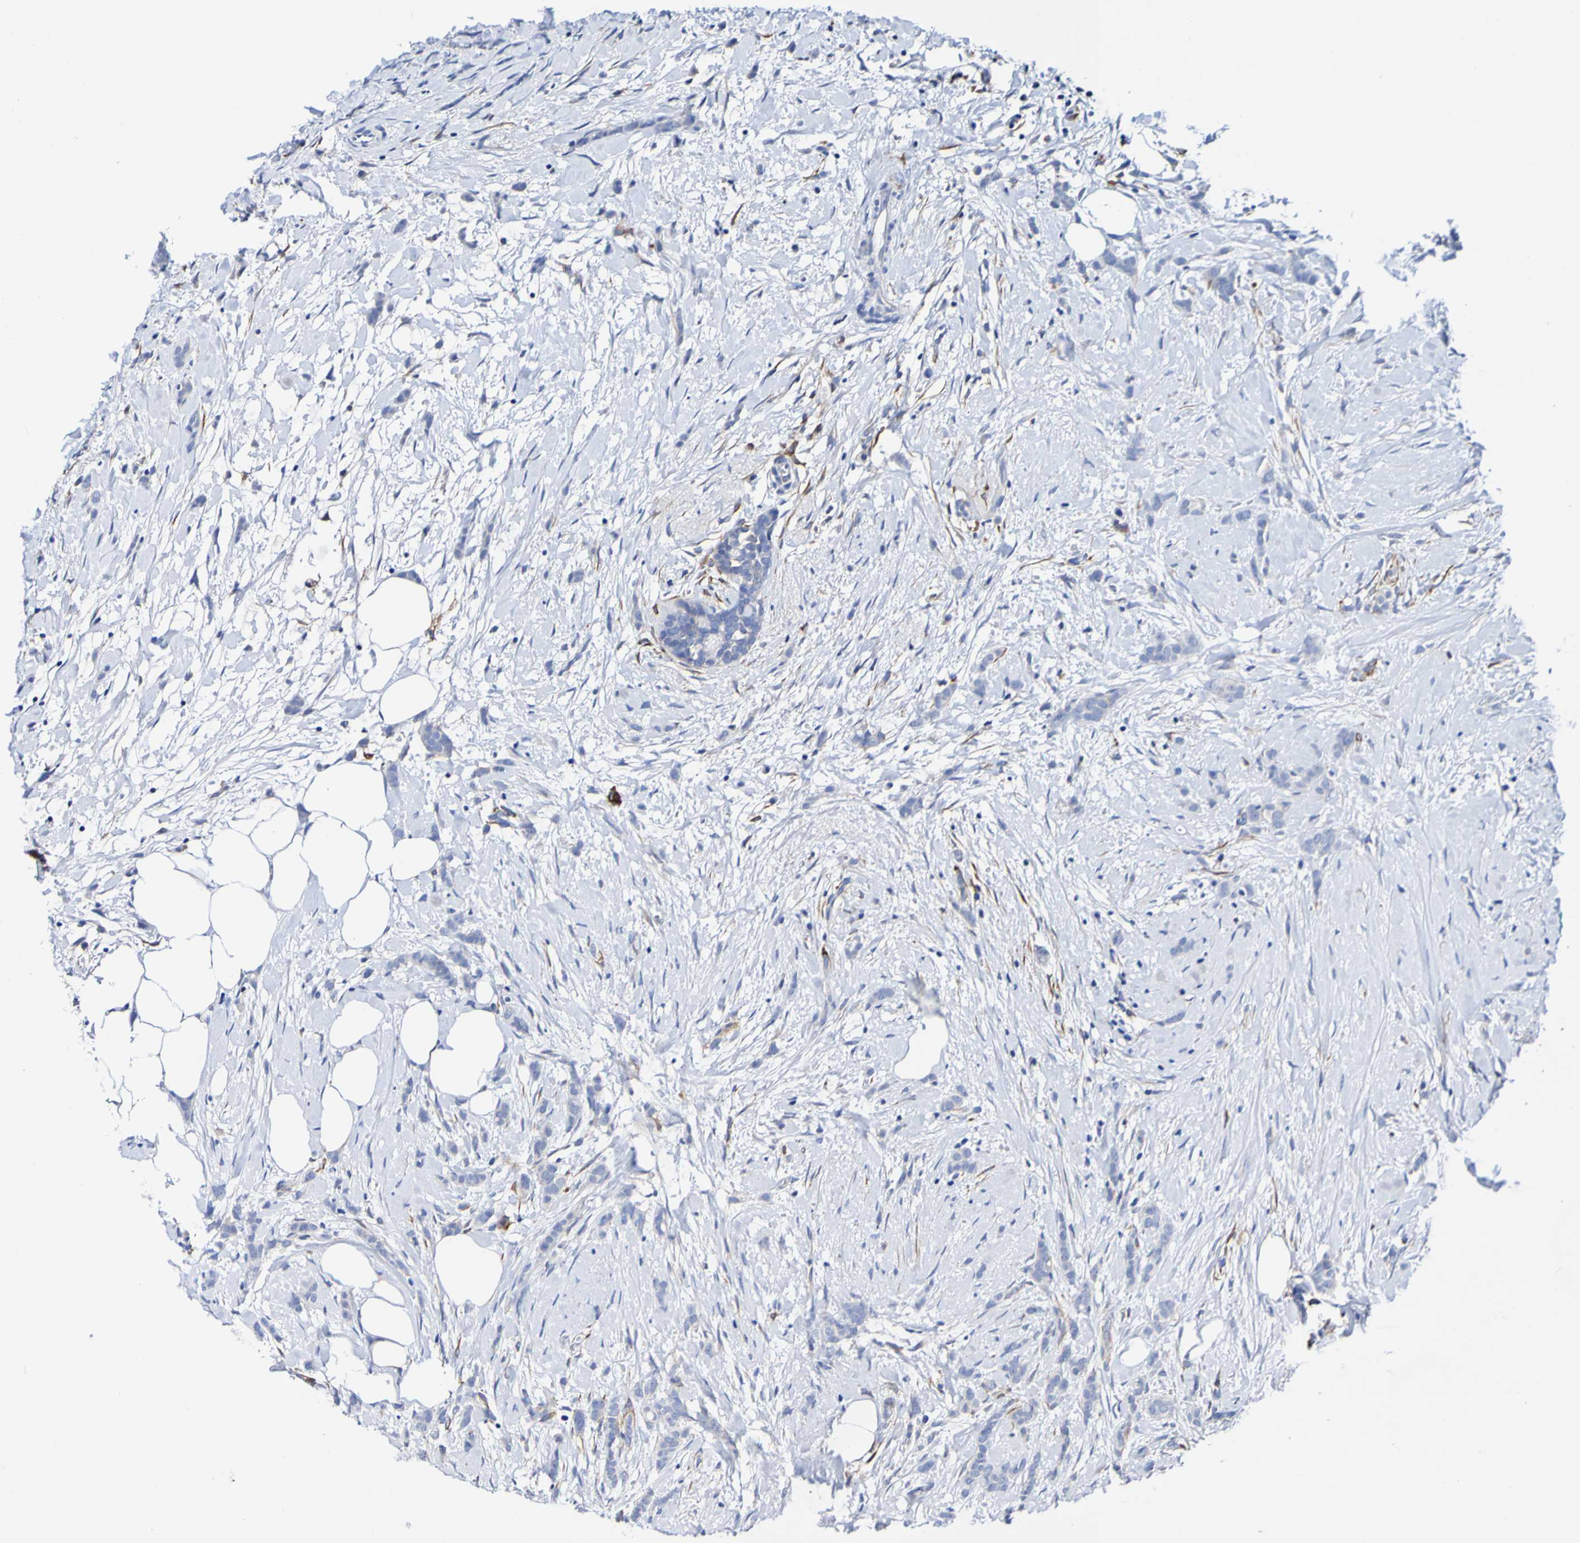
{"staining": {"intensity": "negative", "quantity": "none", "location": "none"}, "tissue": "breast cancer", "cell_type": "Tumor cells", "image_type": "cancer", "snomed": [{"axis": "morphology", "description": "Lobular carcinoma, in situ"}, {"axis": "morphology", "description": "Lobular carcinoma"}, {"axis": "topography", "description": "Breast"}], "caption": "Immunohistochemical staining of human breast lobular carcinoma displays no significant expression in tumor cells.", "gene": "SEZ6", "patient": {"sex": "female", "age": 41}}